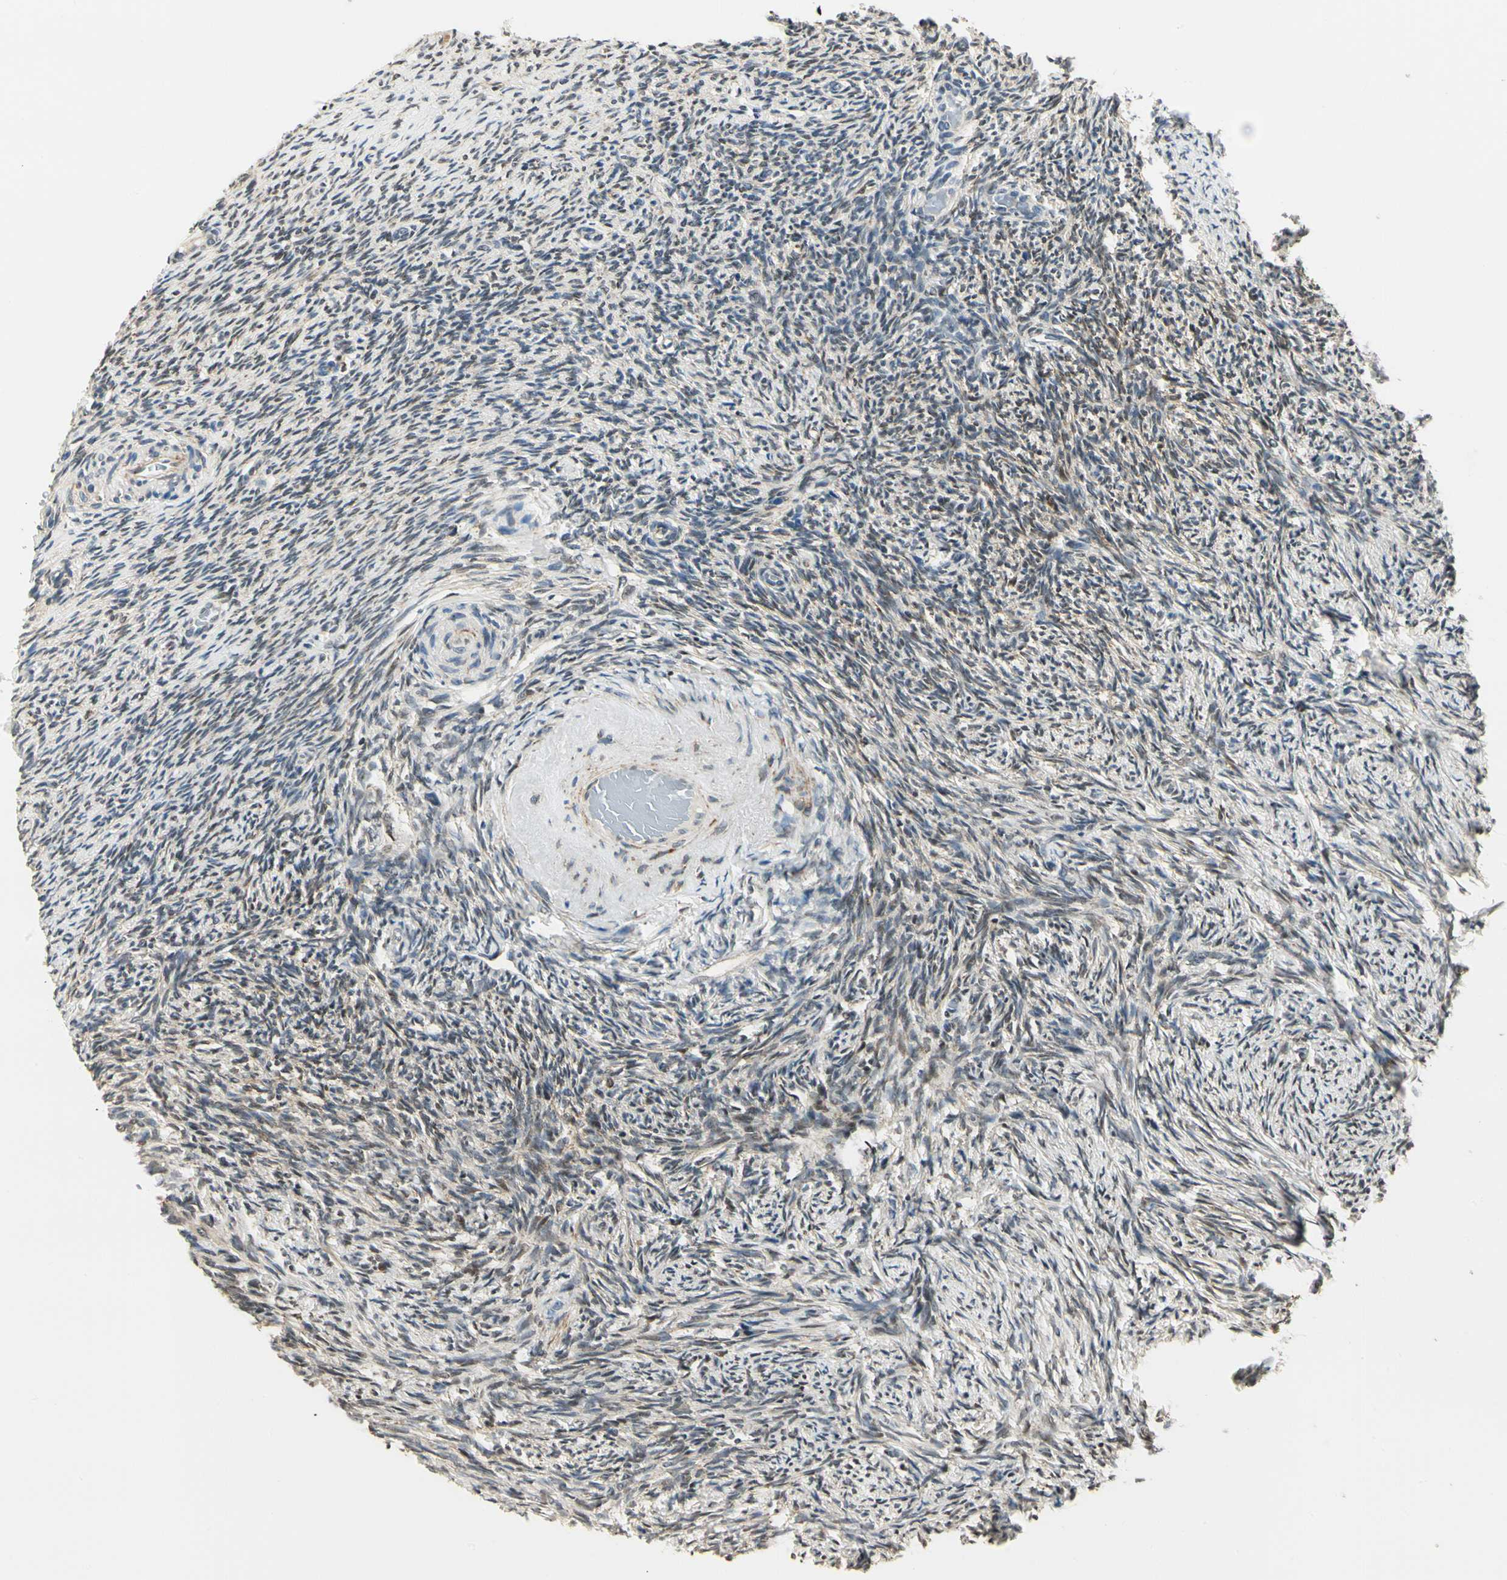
{"staining": {"intensity": "strong", "quantity": "<25%", "location": "cytoplasmic/membranous"}, "tissue": "ovary", "cell_type": "Ovarian stroma cells", "image_type": "normal", "snomed": [{"axis": "morphology", "description": "Normal tissue, NOS"}, {"axis": "topography", "description": "Ovary"}], "caption": "High-power microscopy captured an immunohistochemistry (IHC) micrograph of normal ovary, revealing strong cytoplasmic/membranous expression in about <25% of ovarian stroma cells. The staining was performed using DAB (3,3'-diaminobenzidine), with brown indicating positive protein expression. Nuclei are stained blue with hematoxylin.", "gene": "PDK2", "patient": {"sex": "female", "age": 60}}